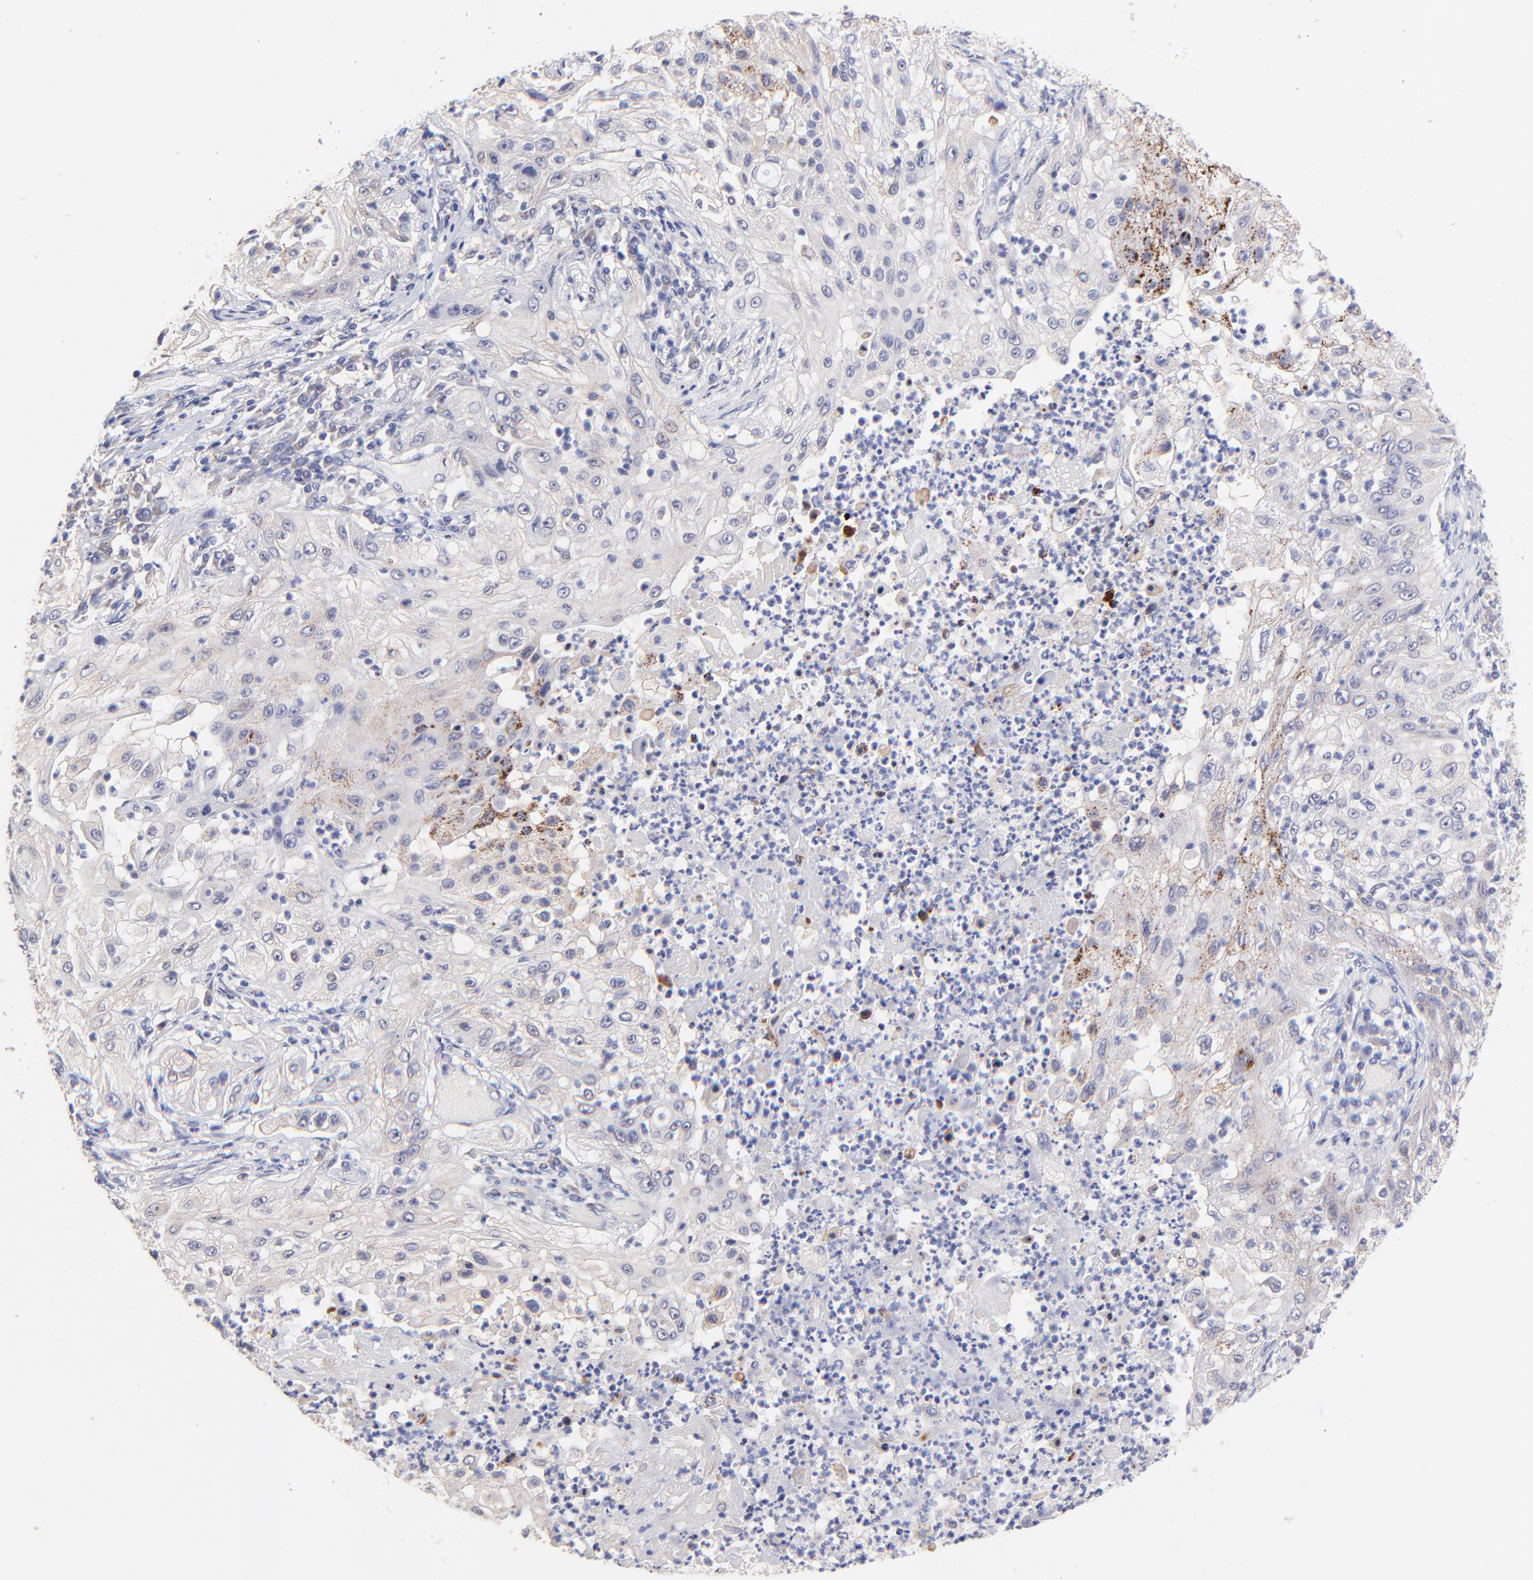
{"staining": {"intensity": "moderate", "quantity": "<25%", "location": "cytoplasmic/membranous"}, "tissue": "lung cancer", "cell_type": "Tumor cells", "image_type": "cancer", "snomed": [{"axis": "morphology", "description": "Inflammation, NOS"}, {"axis": "morphology", "description": "Squamous cell carcinoma, NOS"}, {"axis": "topography", "description": "Lymph node"}, {"axis": "topography", "description": "Soft tissue"}, {"axis": "topography", "description": "Lung"}], "caption": "DAB (3,3'-diaminobenzidine) immunohistochemical staining of human lung cancer (squamous cell carcinoma) displays moderate cytoplasmic/membranous protein staining in approximately <25% of tumor cells.", "gene": "ZNF747", "patient": {"sex": "male", "age": 66}}